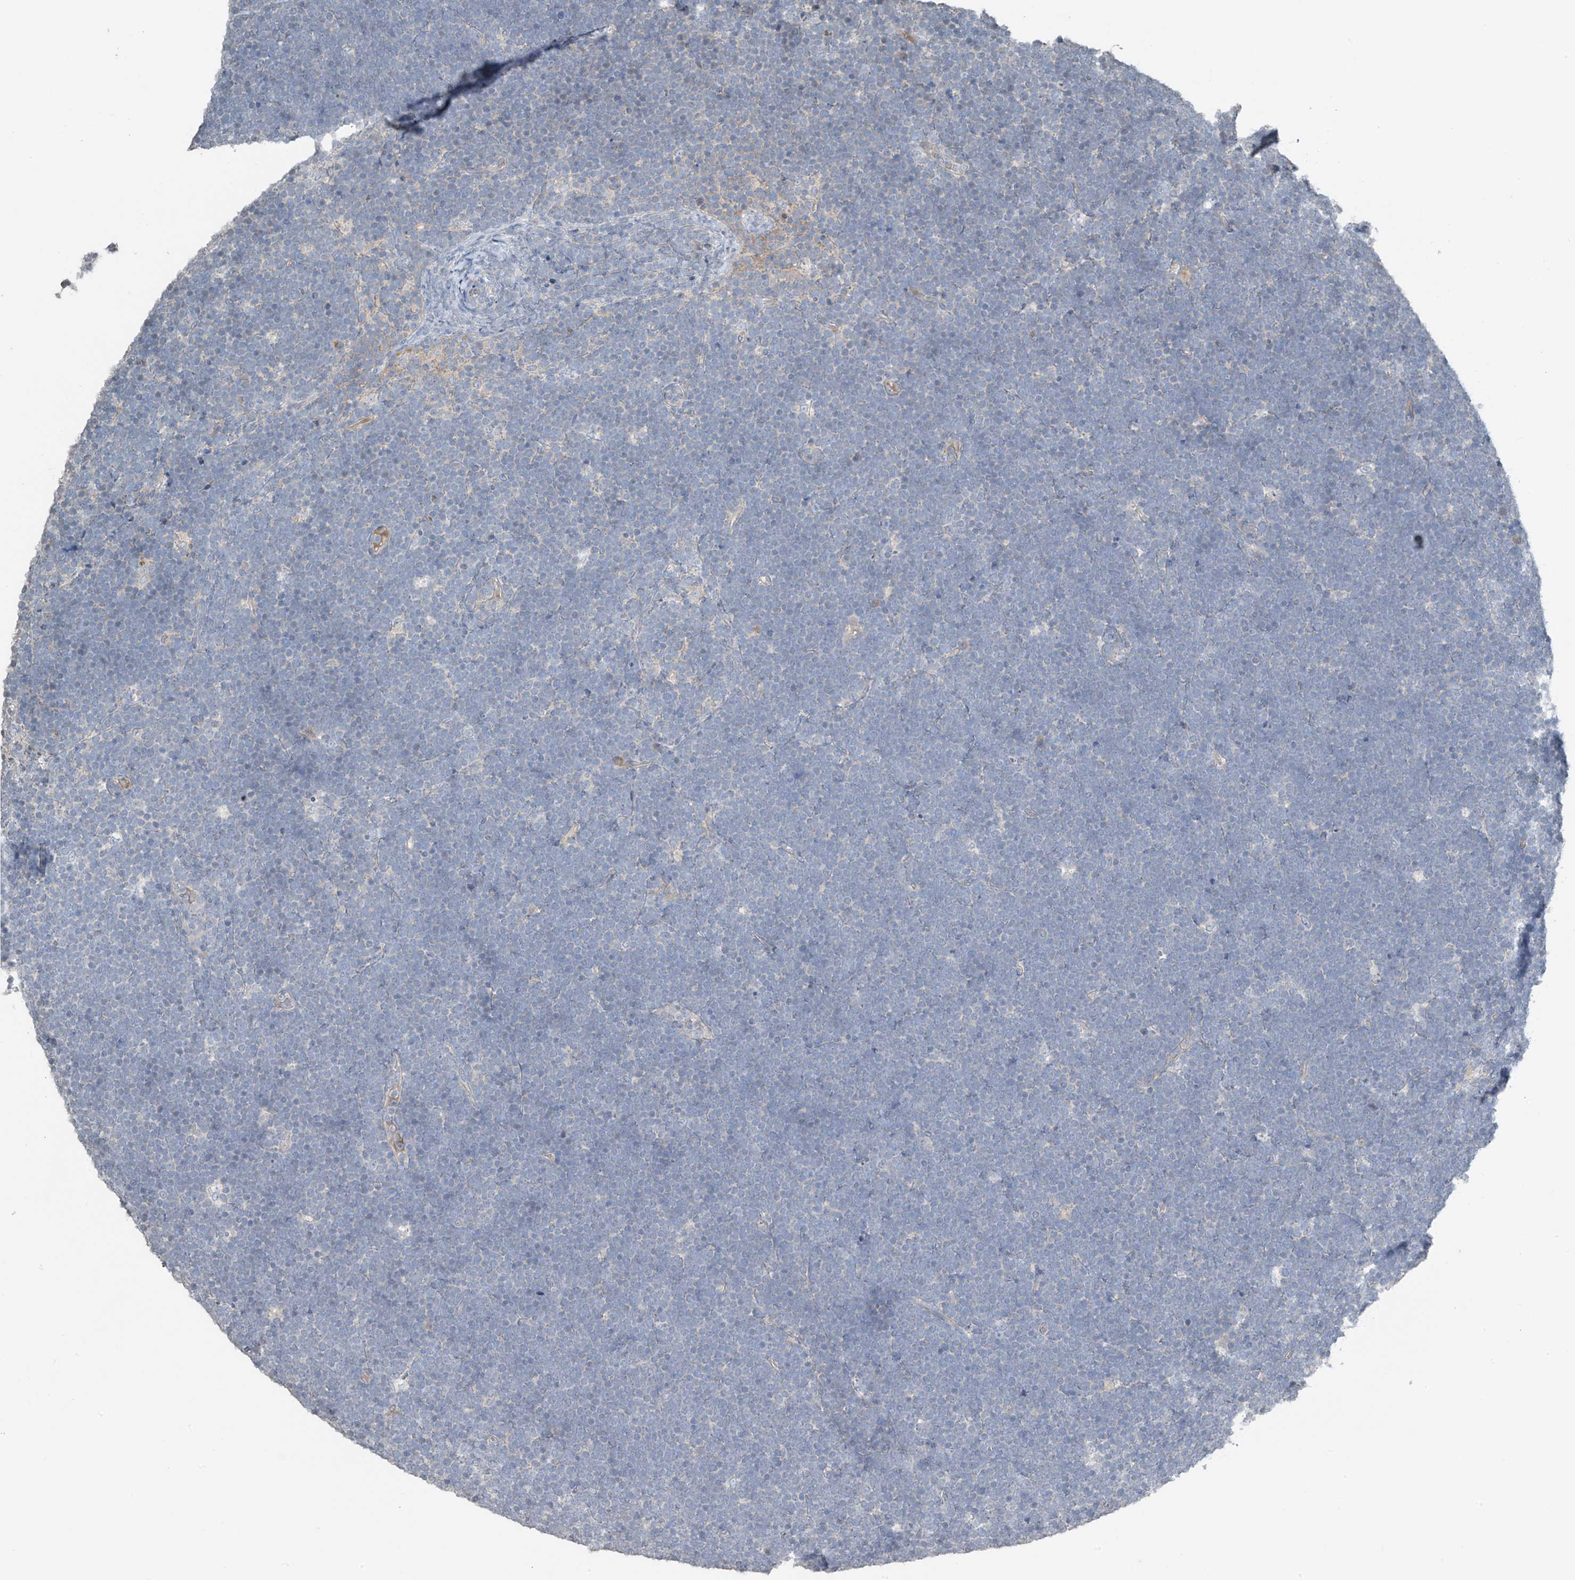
{"staining": {"intensity": "negative", "quantity": "none", "location": "none"}, "tissue": "lymphoma", "cell_type": "Tumor cells", "image_type": "cancer", "snomed": [{"axis": "morphology", "description": "Malignant lymphoma, non-Hodgkin's type, High grade"}, {"axis": "topography", "description": "Lymph node"}], "caption": "A high-resolution photomicrograph shows immunohistochemistry (IHC) staining of lymphoma, which shows no significant positivity in tumor cells.", "gene": "HOXA11", "patient": {"sex": "male", "age": 13}}